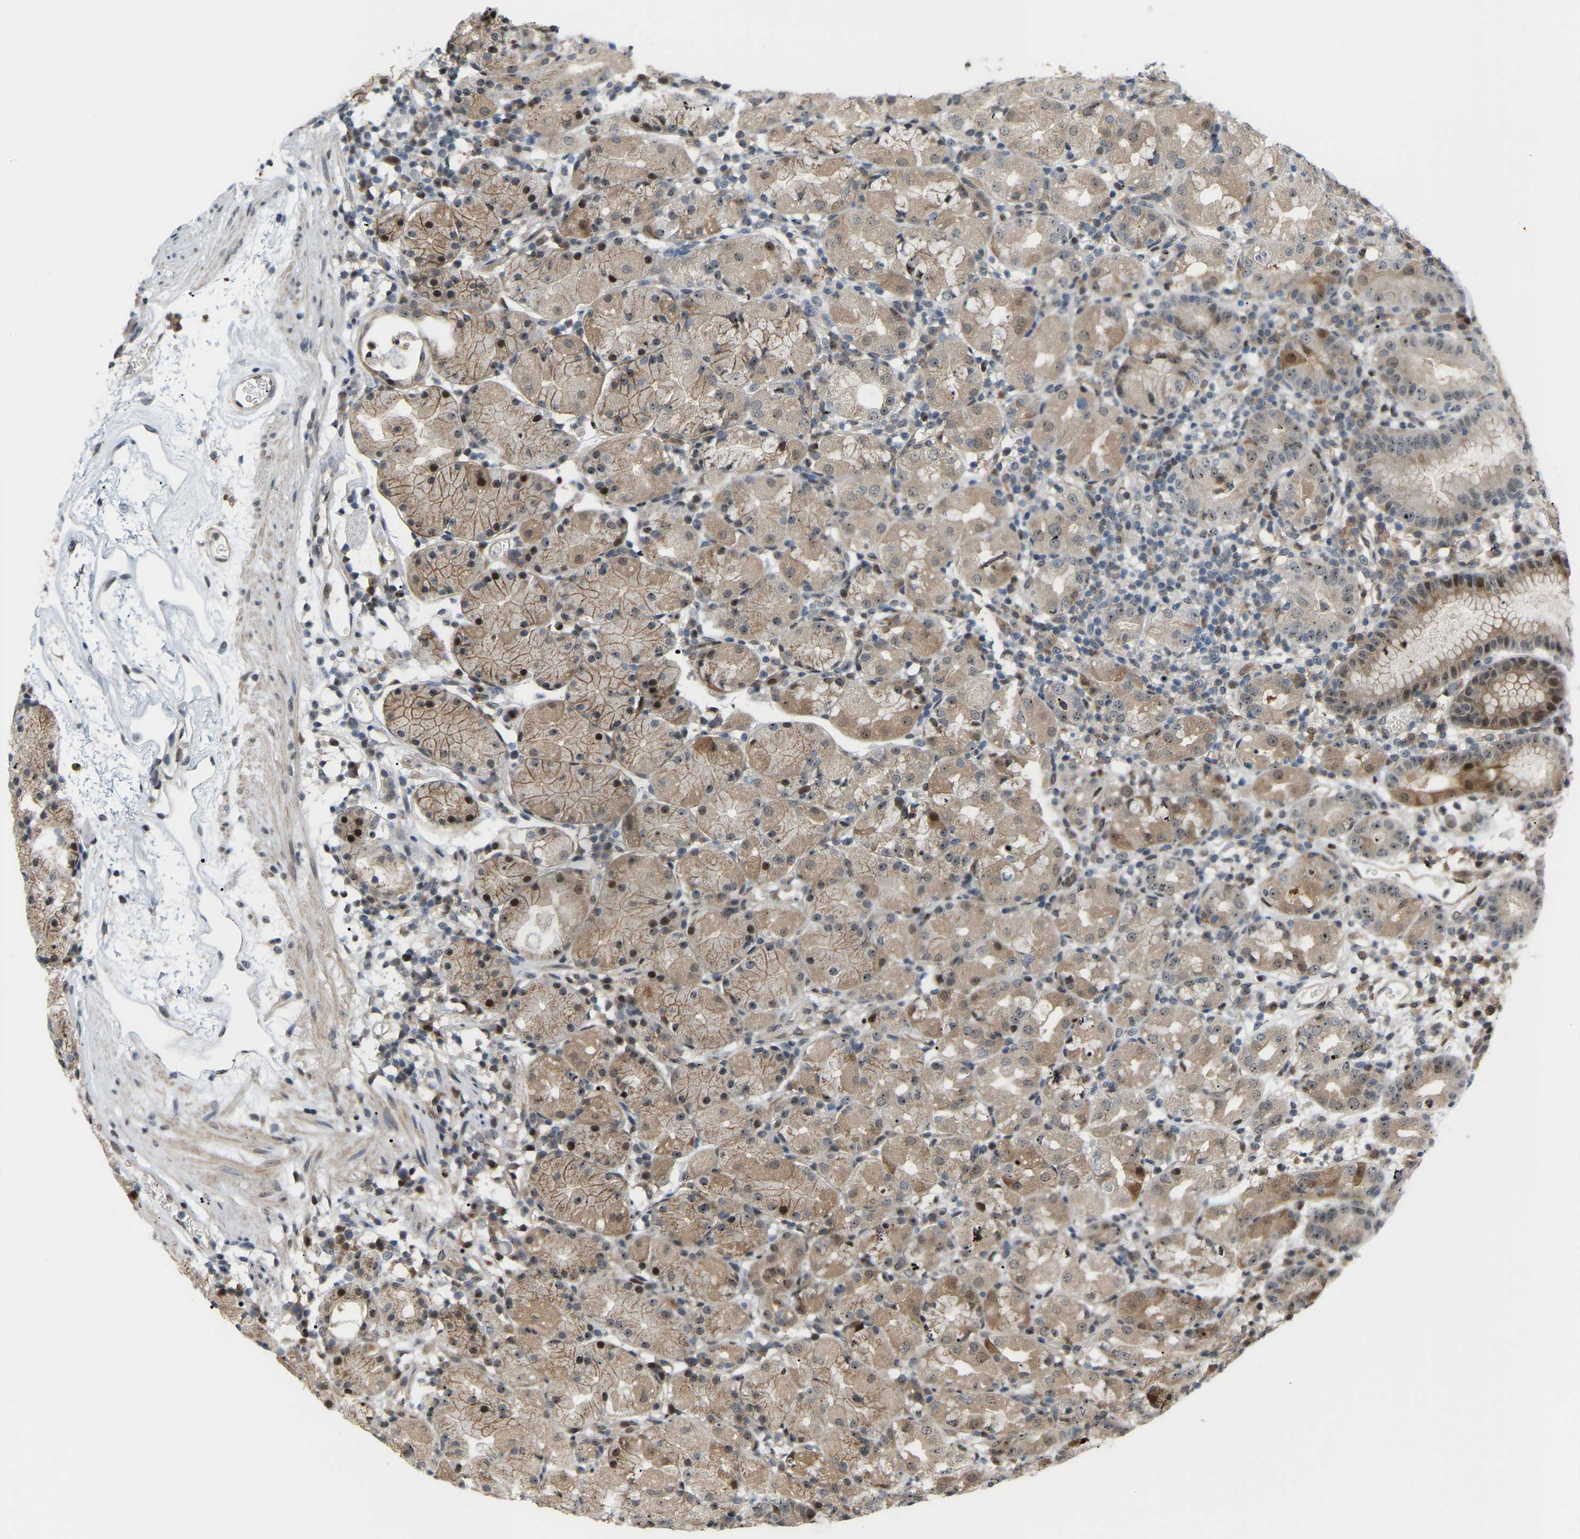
{"staining": {"intensity": "moderate", "quantity": "25%-75%", "location": "cytoplasmic/membranous,nuclear"}, "tissue": "stomach", "cell_type": "Glandular cells", "image_type": "normal", "snomed": [{"axis": "morphology", "description": "Normal tissue, NOS"}, {"axis": "topography", "description": "Stomach"}, {"axis": "topography", "description": "Stomach, lower"}], "caption": "Protein staining of benign stomach demonstrates moderate cytoplasmic/membranous,nuclear positivity in approximately 25%-75% of glandular cells.", "gene": "CROT", "patient": {"sex": "female", "age": 75}}